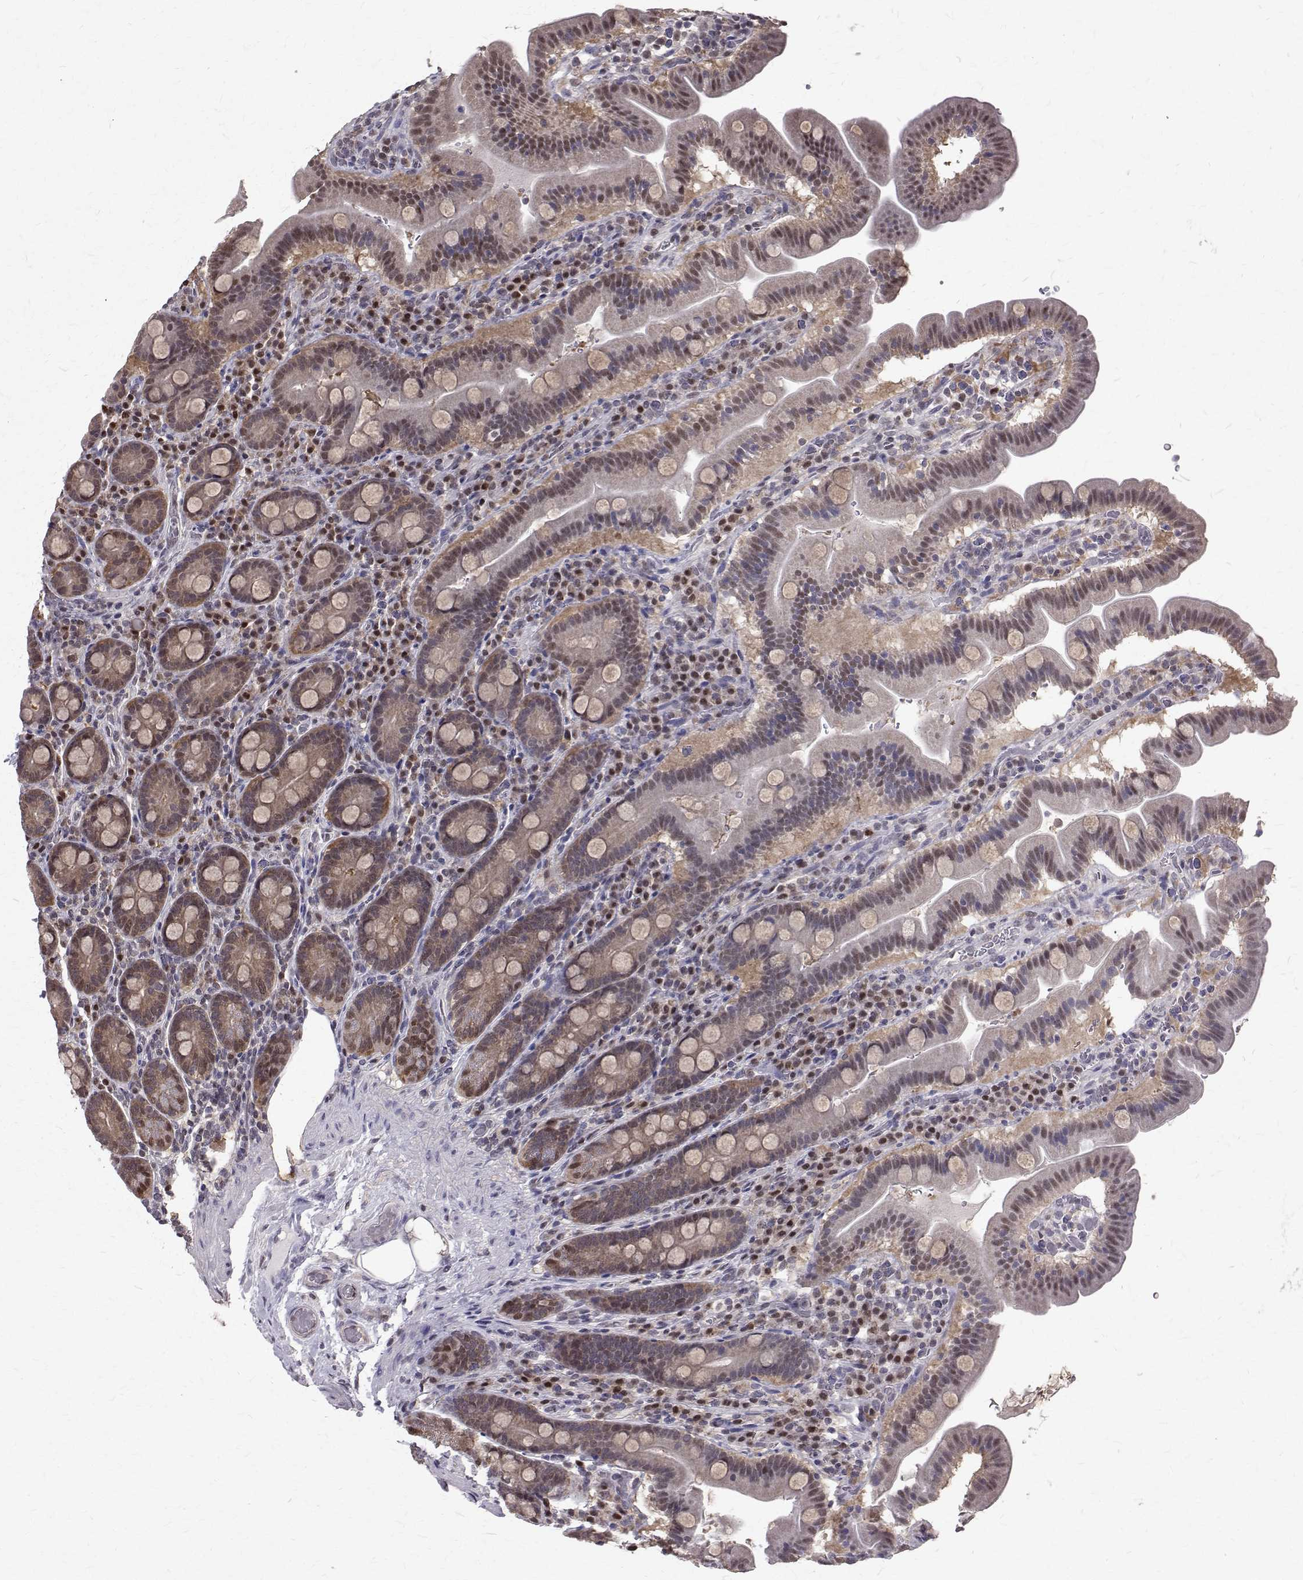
{"staining": {"intensity": "moderate", "quantity": "25%-75%", "location": "cytoplasmic/membranous,nuclear"}, "tissue": "small intestine", "cell_type": "Glandular cells", "image_type": "normal", "snomed": [{"axis": "morphology", "description": "Normal tissue, NOS"}, {"axis": "topography", "description": "Small intestine"}], "caption": "IHC histopathology image of normal small intestine: human small intestine stained using immunohistochemistry (IHC) reveals medium levels of moderate protein expression localized specifically in the cytoplasmic/membranous,nuclear of glandular cells, appearing as a cytoplasmic/membranous,nuclear brown color.", "gene": "NIF3L1", "patient": {"sex": "male", "age": 26}}